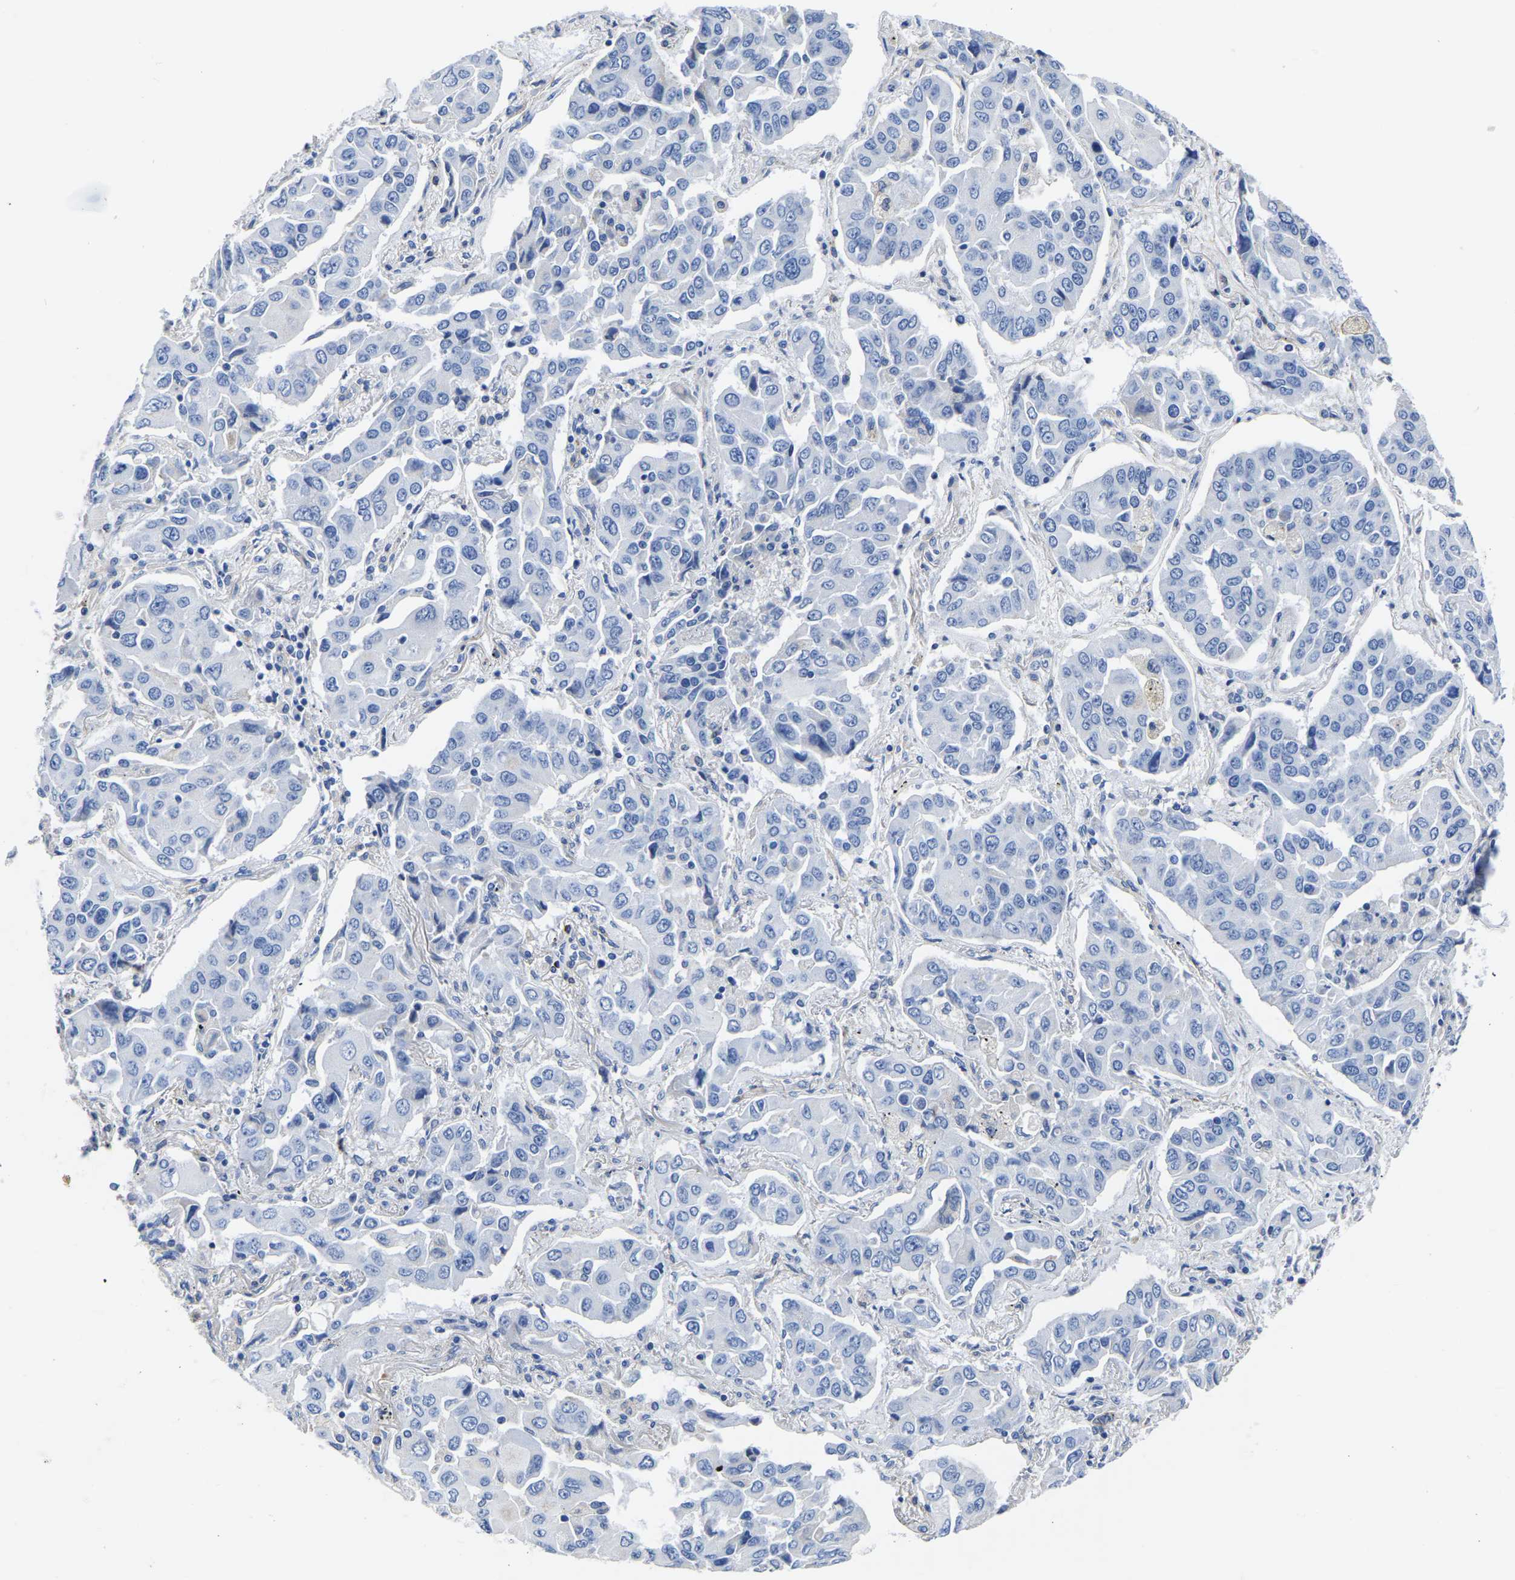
{"staining": {"intensity": "negative", "quantity": "none", "location": "none"}, "tissue": "lung cancer", "cell_type": "Tumor cells", "image_type": "cancer", "snomed": [{"axis": "morphology", "description": "Adenocarcinoma, NOS"}, {"axis": "topography", "description": "Lung"}], "caption": "This is an IHC histopathology image of human lung cancer. There is no staining in tumor cells.", "gene": "SLC45A3", "patient": {"sex": "female", "age": 65}}